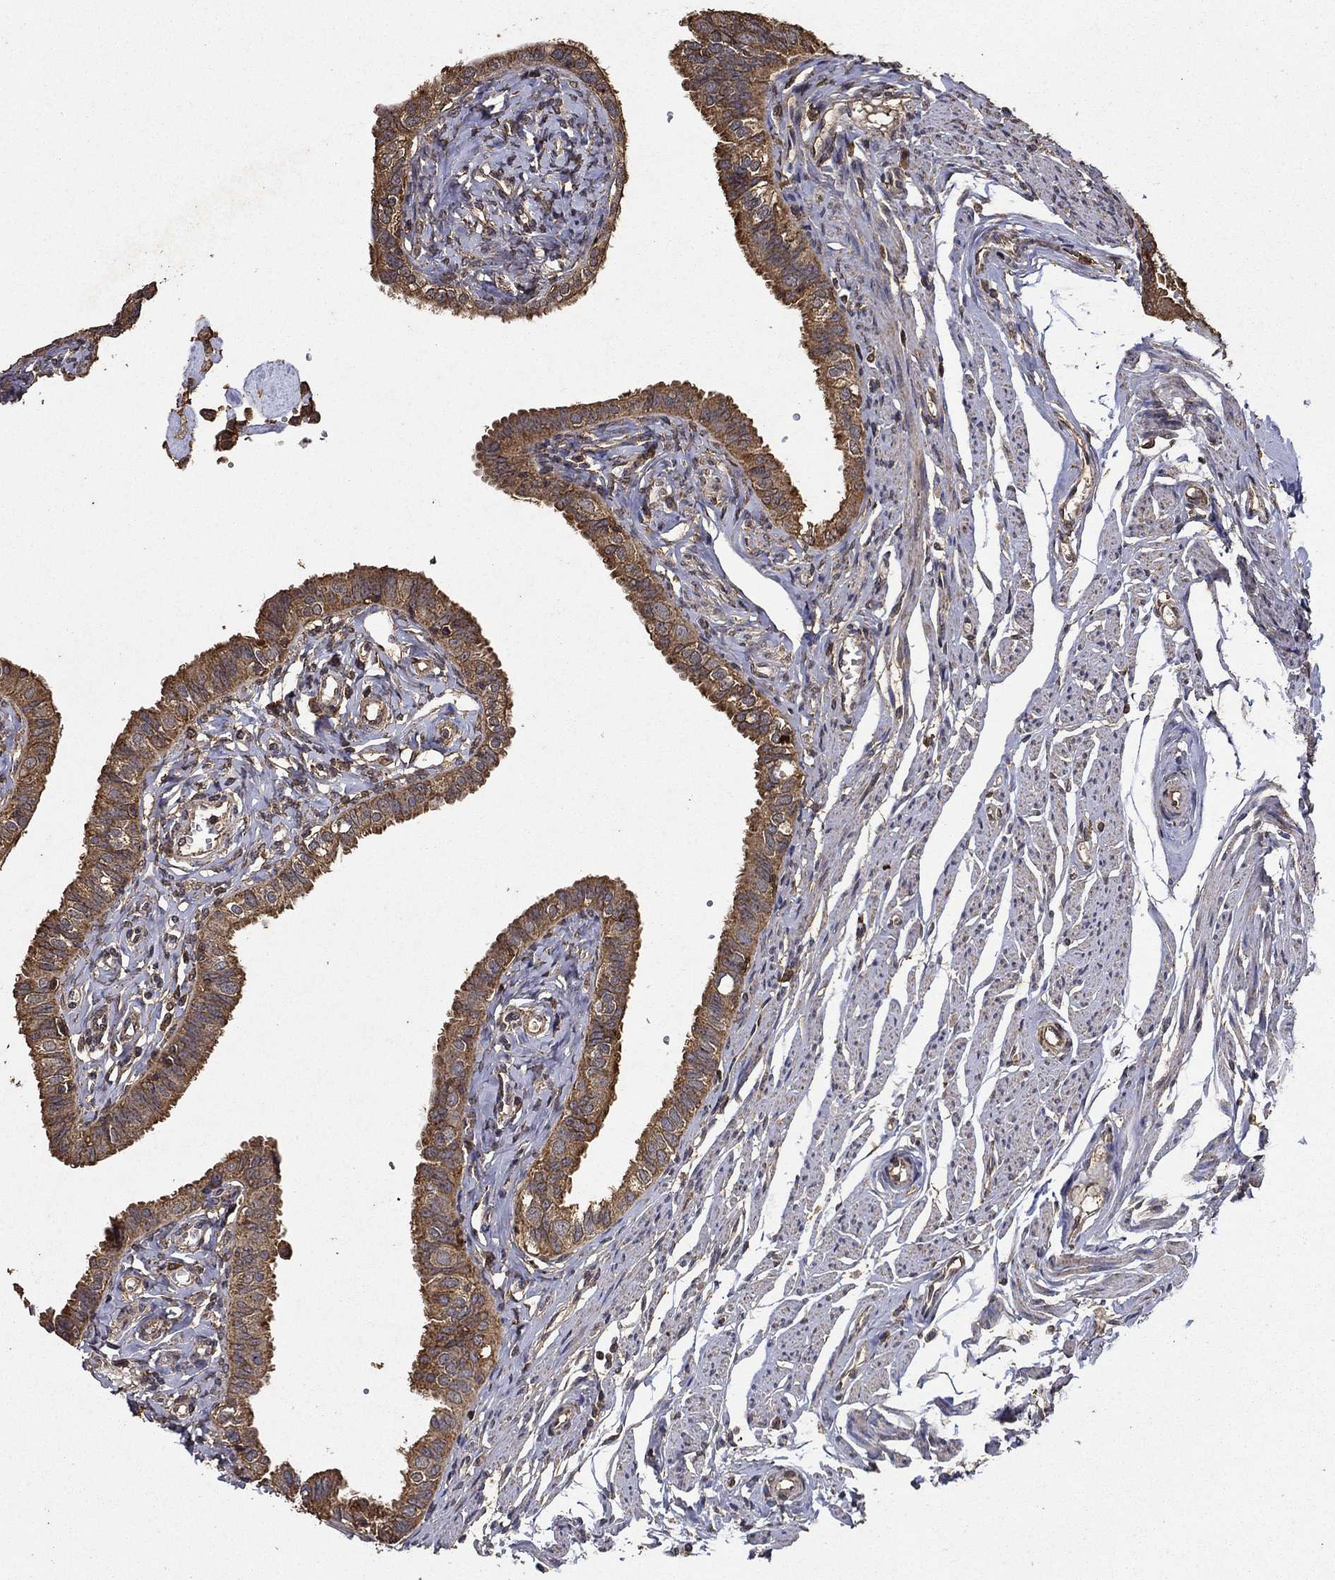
{"staining": {"intensity": "strong", "quantity": ">75%", "location": "cytoplasmic/membranous"}, "tissue": "fallopian tube", "cell_type": "Glandular cells", "image_type": "normal", "snomed": [{"axis": "morphology", "description": "Normal tissue, NOS"}, {"axis": "topography", "description": "Fallopian tube"}], "caption": "A micrograph of human fallopian tube stained for a protein reveals strong cytoplasmic/membranous brown staining in glandular cells. Using DAB (brown) and hematoxylin (blue) stains, captured at high magnification using brightfield microscopy.", "gene": "IFRD1", "patient": {"sex": "female", "age": 54}}